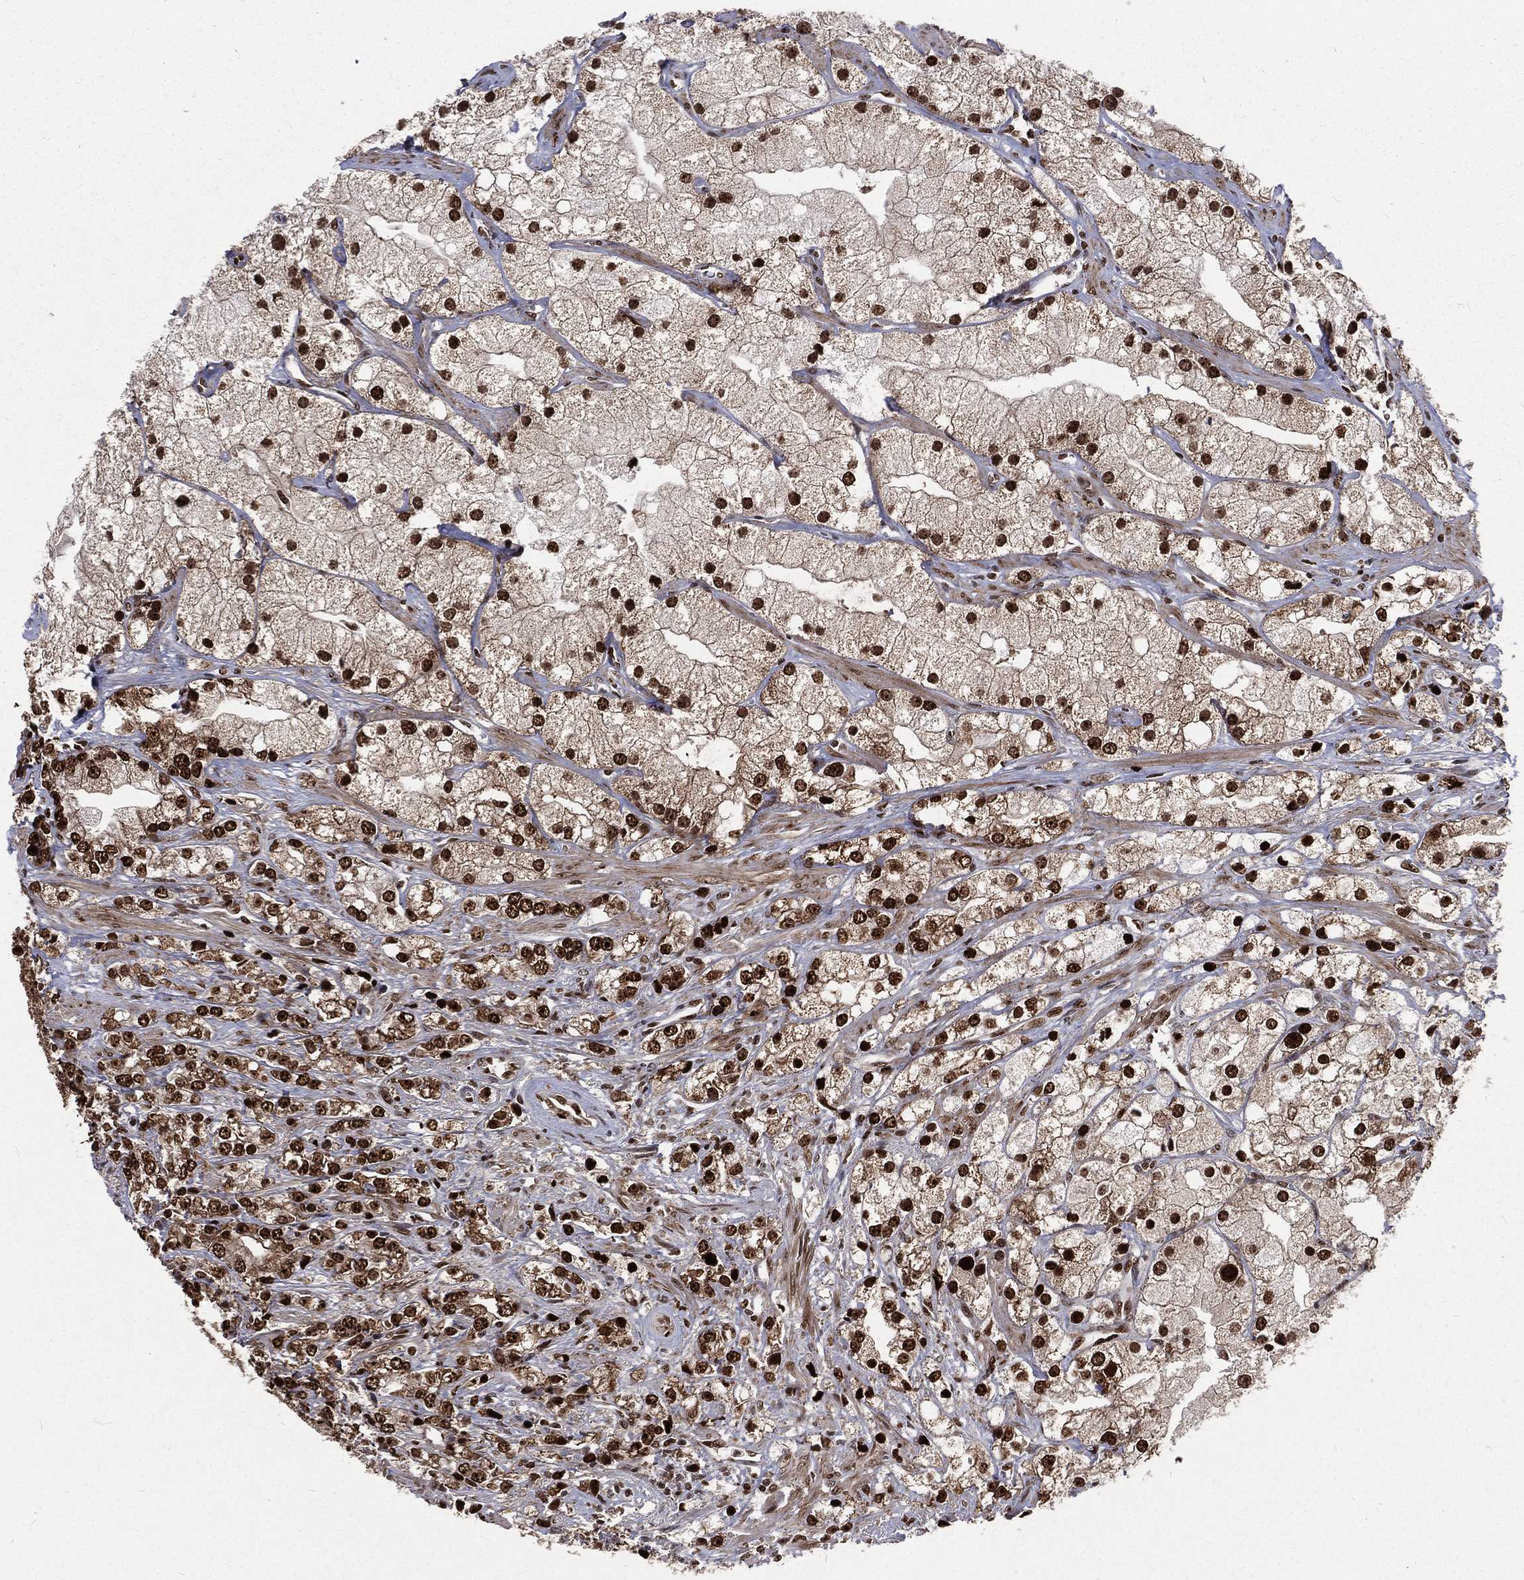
{"staining": {"intensity": "strong", "quantity": ">75%", "location": "nuclear"}, "tissue": "prostate cancer", "cell_type": "Tumor cells", "image_type": "cancer", "snomed": [{"axis": "morphology", "description": "Adenocarcinoma, NOS"}, {"axis": "topography", "description": "Prostate and seminal vesicle, NOS"}, {"axis": "topography", "description": "Prostate"}], "caption": "An image showing strong nuclear expression in about >75% of tumor cells in prostate cancer, as visualized by brown immunohistochemical staining.", "gene": "POLB", "patient": {"sex": "male", "age": 79}}